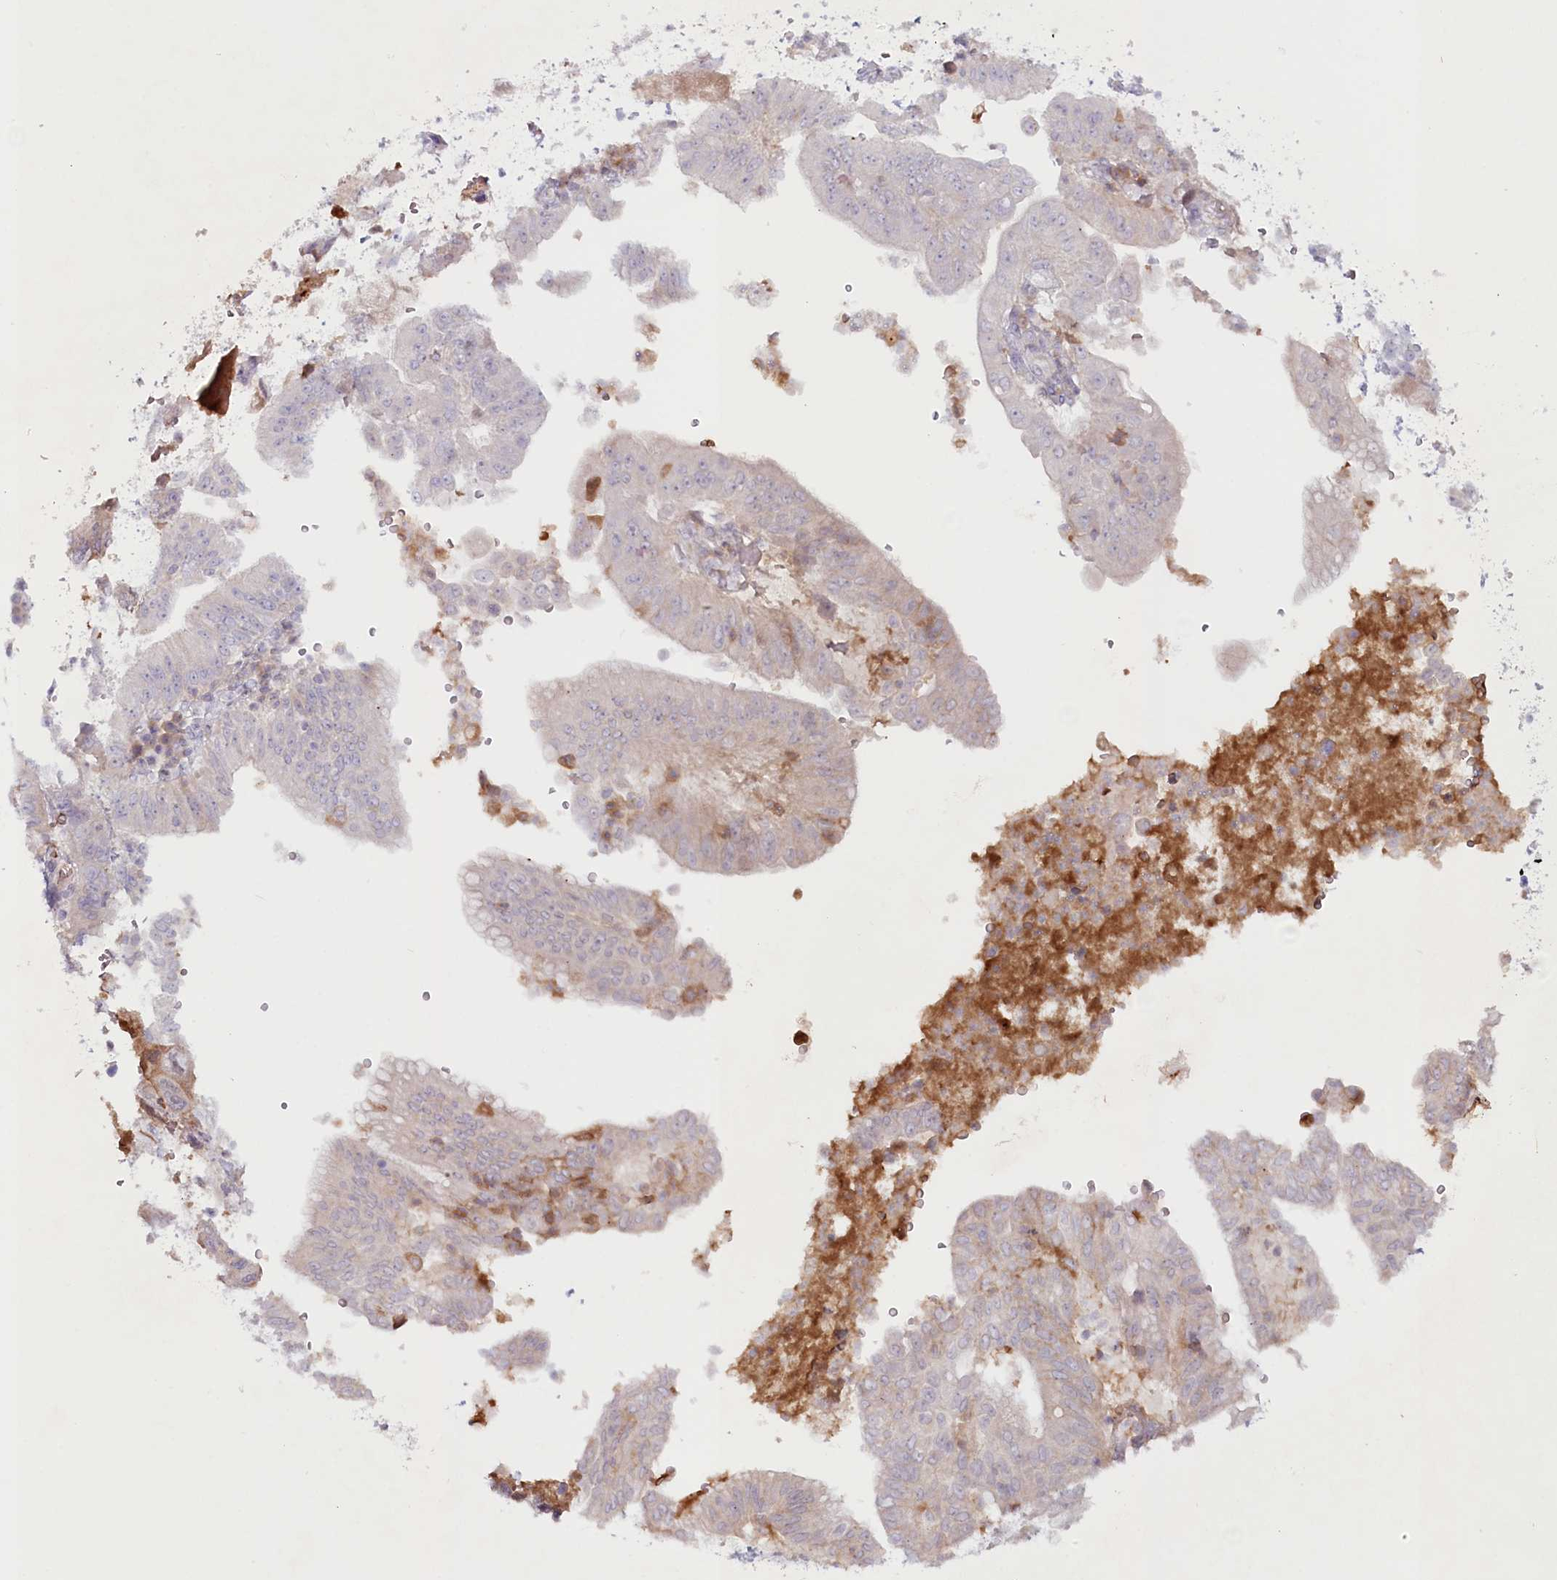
{"staining": {"intensity": "weak", "quantity": "<25%", "location": "cytoplasmic/membranous"}, "tissue": "pancreatic cancer", "cell_type": "Tumor cells", "image_type": "cancer", "snomed": [{"axis": "morphology", "description": "Adenocarcinoma, NOS"}, {"axis": "topography", "description": "Pancreas"}], "caption": "Tumor cells are negative for protein expression in human pancreatic adenocarcinoma.", "gene": "PSAPL1", "patient": {"sex": "male", "age": 68}}